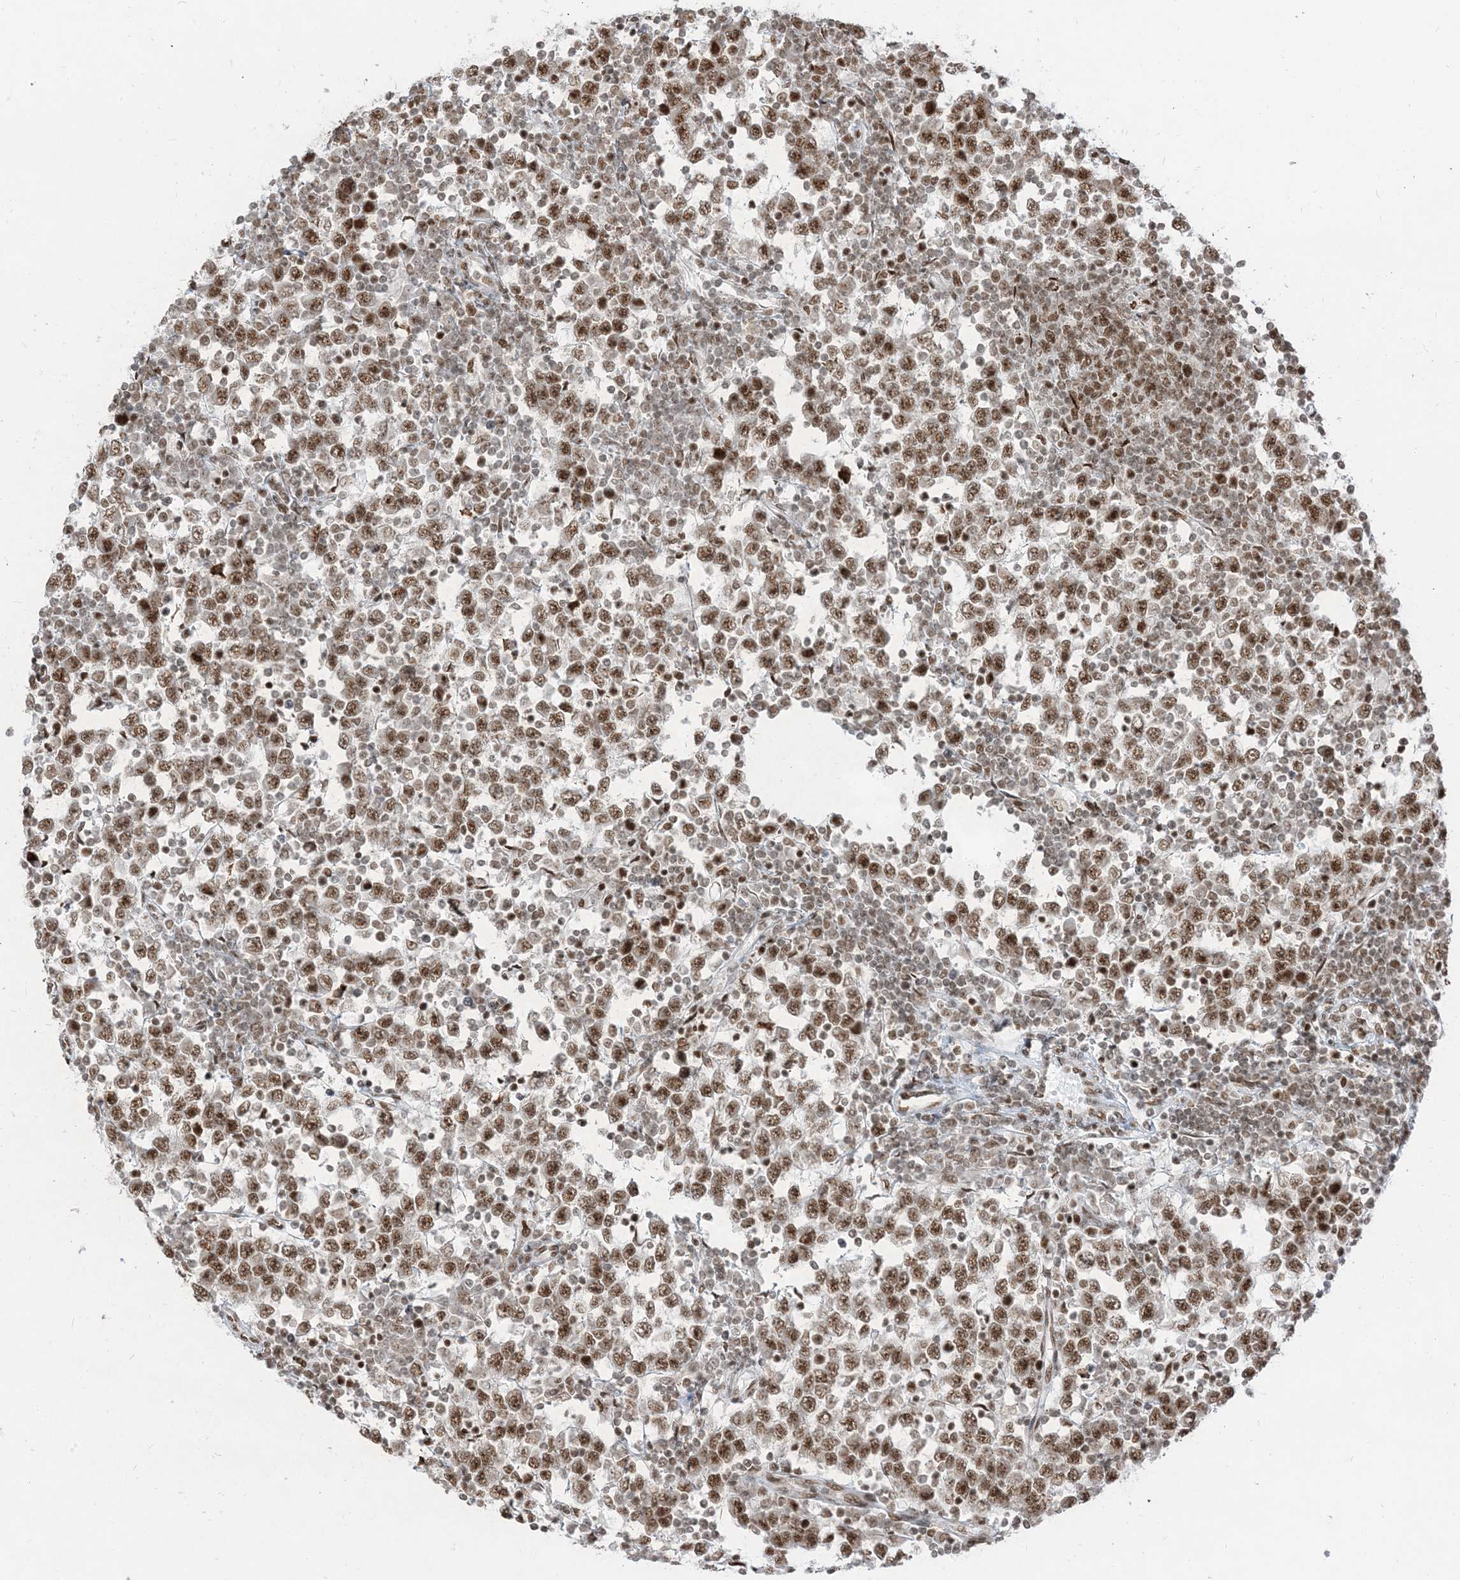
{"staining": {"intensity": "moderate", "quantity": ">75%", "location": "nuclear"}, "tissue": "testis cancer", "cell_type": "Tumor cells", "image_type": "cancer", "snomed": [{"axis": "morphology", "description": "Seminoma, NOS"}, {"axis": "topography", "description": "Testis"}], "caption": "Seminoma (testis) tissue displays moderate nuclear positivity in about >75% of tumor cells", "gene": "ARGLU1", "patient": {"sex": "male", "age": 65}}